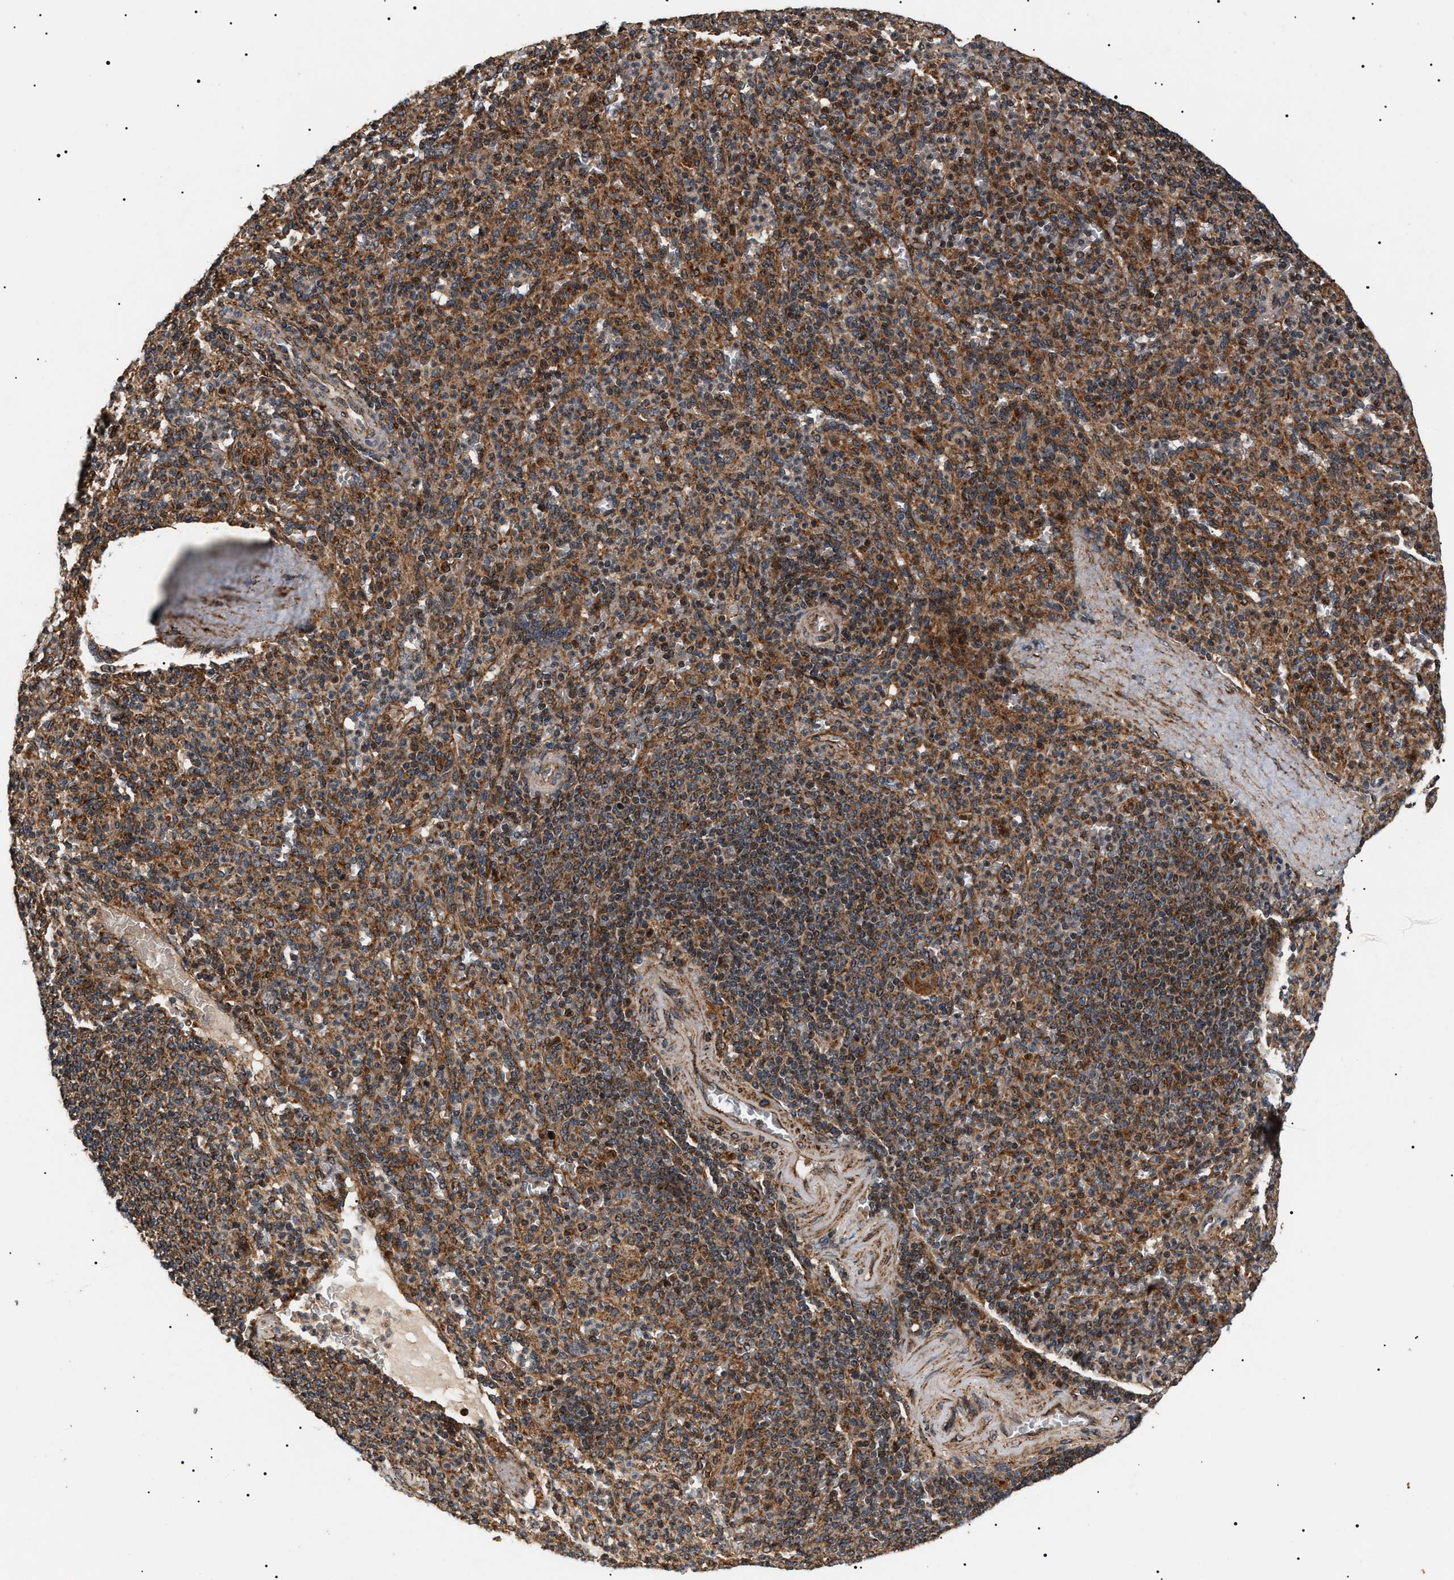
{"staining": {"intensity": "moderate", "quantity": "25%-75%", "location": "cytoplasmic/membranous,nuclear"}, "tissue": "spleen", "cell_type": "Cells in red pulp", "image_type": "normal", "snomed": [{"axis": "morphology", "description": "Normal tissue, NOS"}, {"axis": "topography", "description": "Spleen"}], "caption": "Immunohistochemistry photomicrograph of benign human spleen stained for a protein (brown), which shows medium levels of moderate cytoplasmic/membranous,nuclear staining in about 25%-75% of cells in red pulp.", "gene": "ZBTB26", "patient": {"sex": "male", "age": 36}}